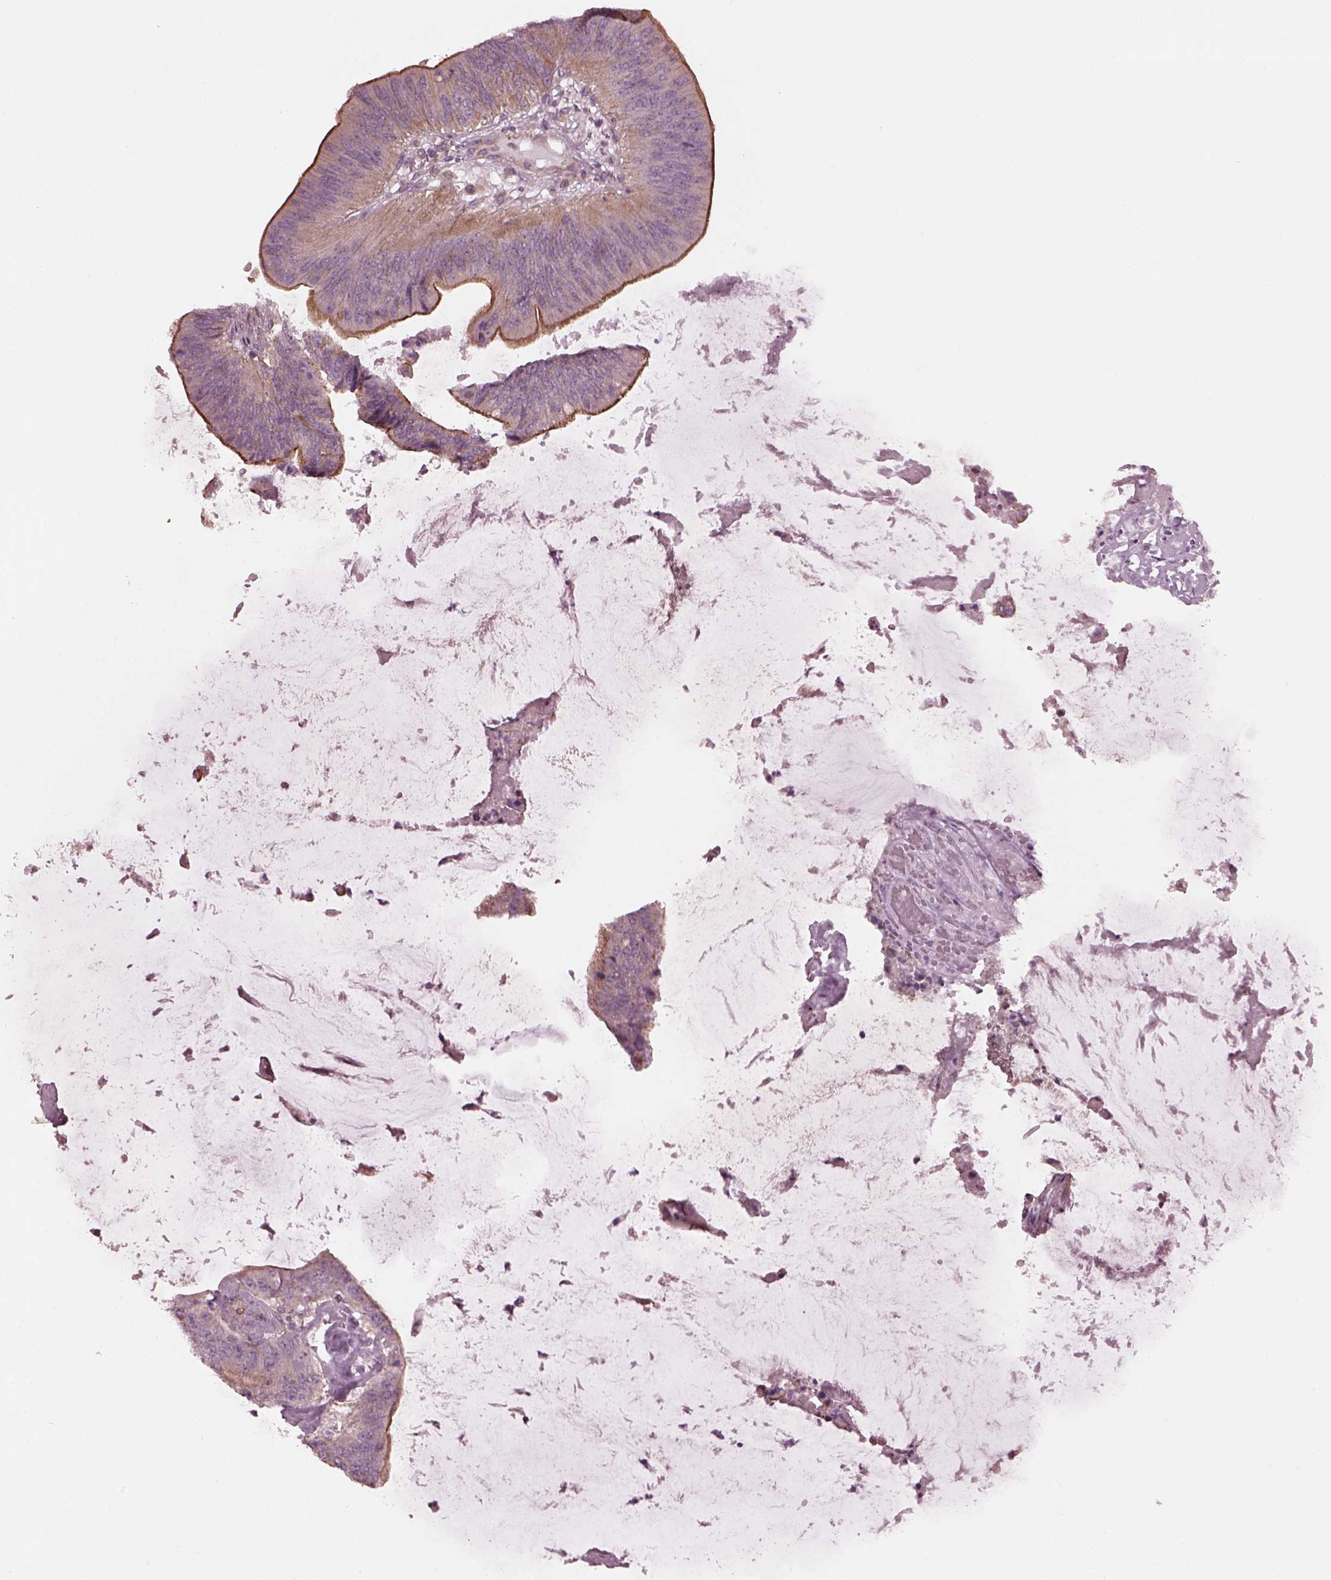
{"staining": {"intensity": "moderate", "quantity": ">75%", "location": "cytoplasmic/membranous"}, "tissue": "colorectal cancer", "cell_type": "Tumor cells", "image_type": "cancer", "snomed": [{"axis": "morphology", "description": "Adenocarcinoma, NOS"}, {"axis": "topography", "description": "Colon"}], "caption": "IHC photomicrograph of neoplastic tissue: human colorectal adenocarcinoma stained using IHC demonstrates medium levels of moderate protein expression localized specifically in the cytoplasmic/membranous of tumor cells, appearing as a cytoplasmic/membranous brown color.", "gene": "ODAD1", "patient": {"sex": "female", "age": 43}}